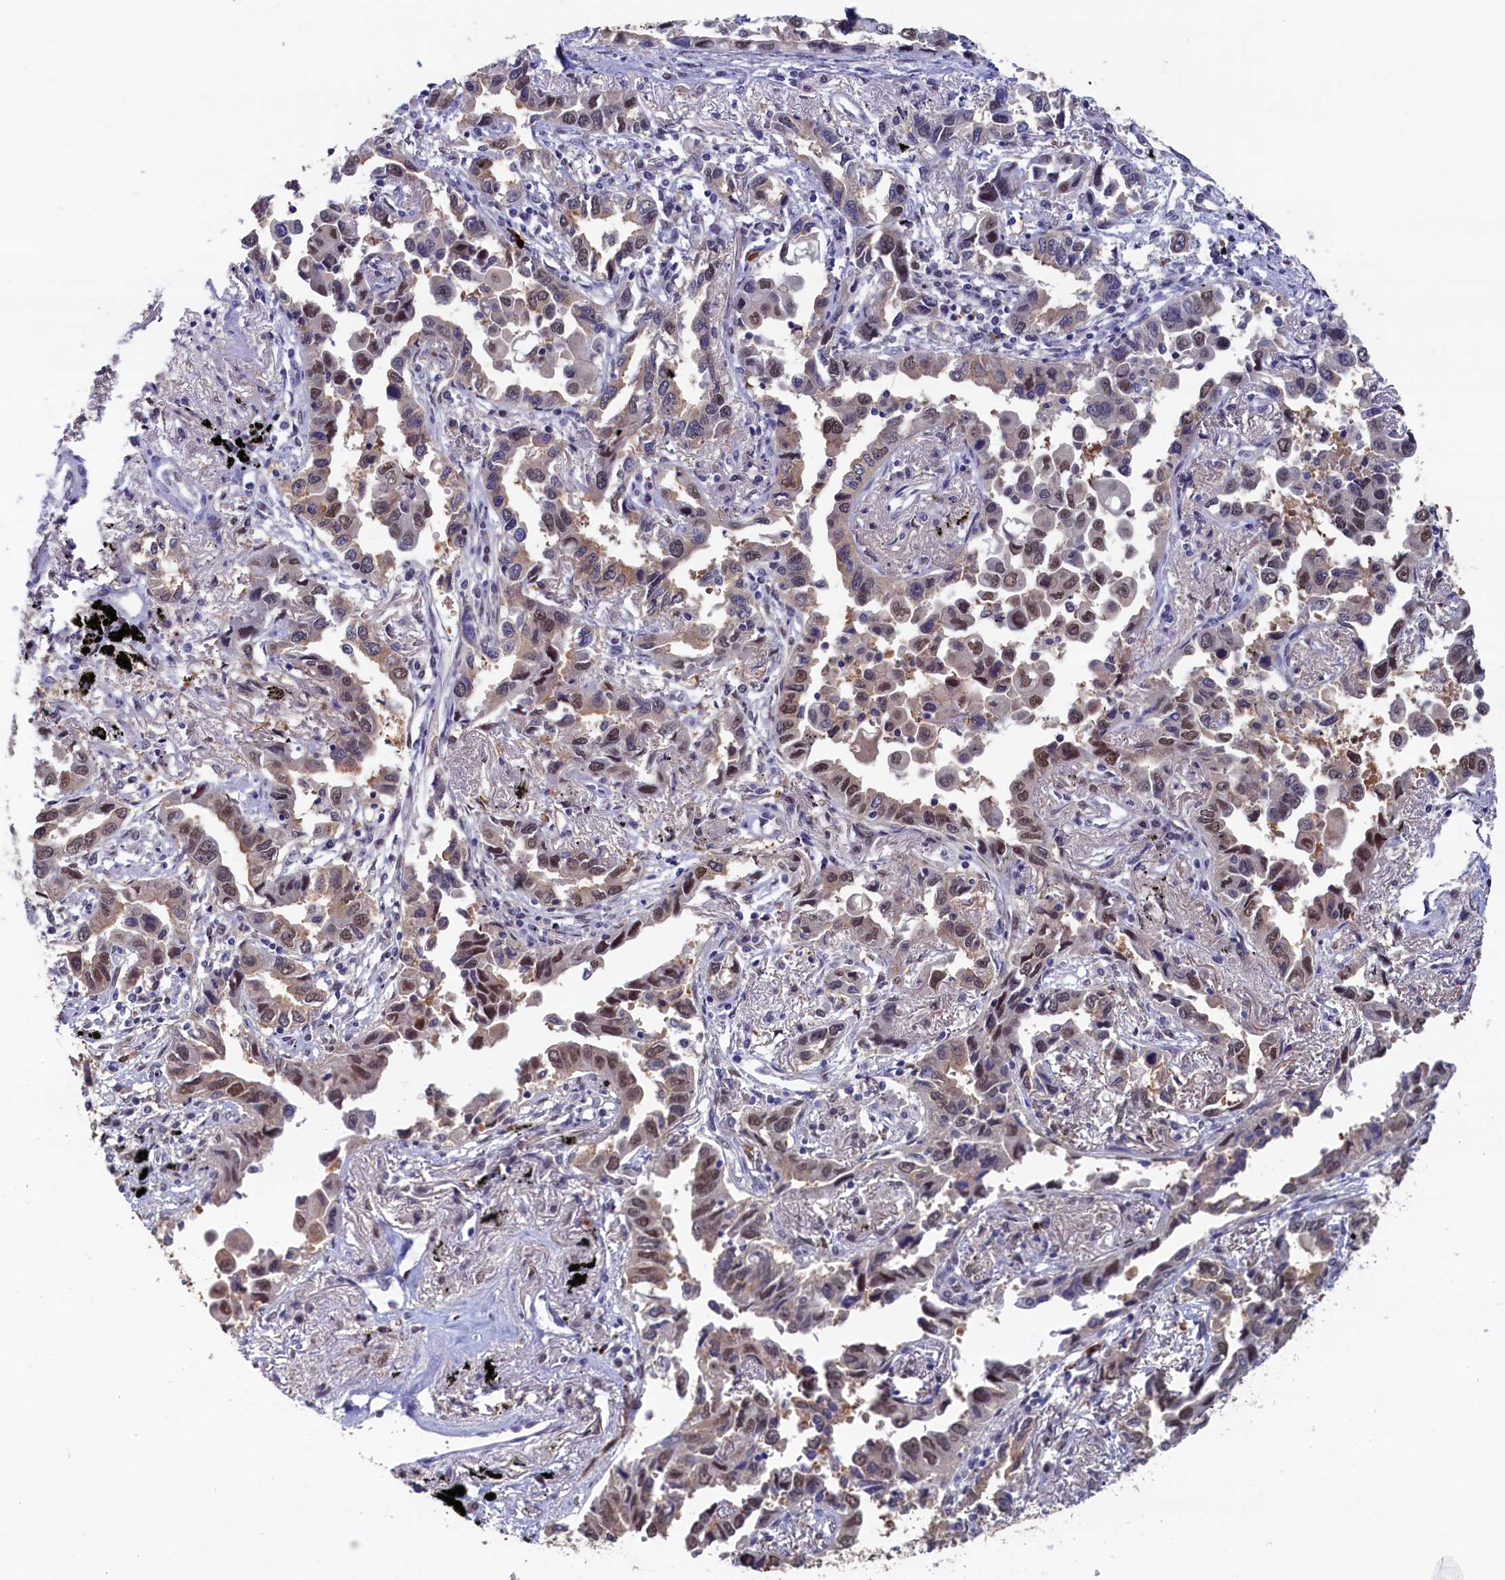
{"staining": {"intensity": "moderate", "quantity": "25%-75%", "location": "nuclear"}, "tissue": "lung cancer", "cell_type": "Tumor cells", "image_type": "cancer", "snomed": [{"axis": "morphology", "description": "Adenocarcinoma, NOS"}, {"axis": "topography", "description": "Lung"}], "caption": "Immunohistochemical staining of lung cancer exhibits medium levels of moderate nuclear staining in about 25%-75% of tumor cells.", "gene": "AHCY", "patient": {"sex": "male", "age": 67}}